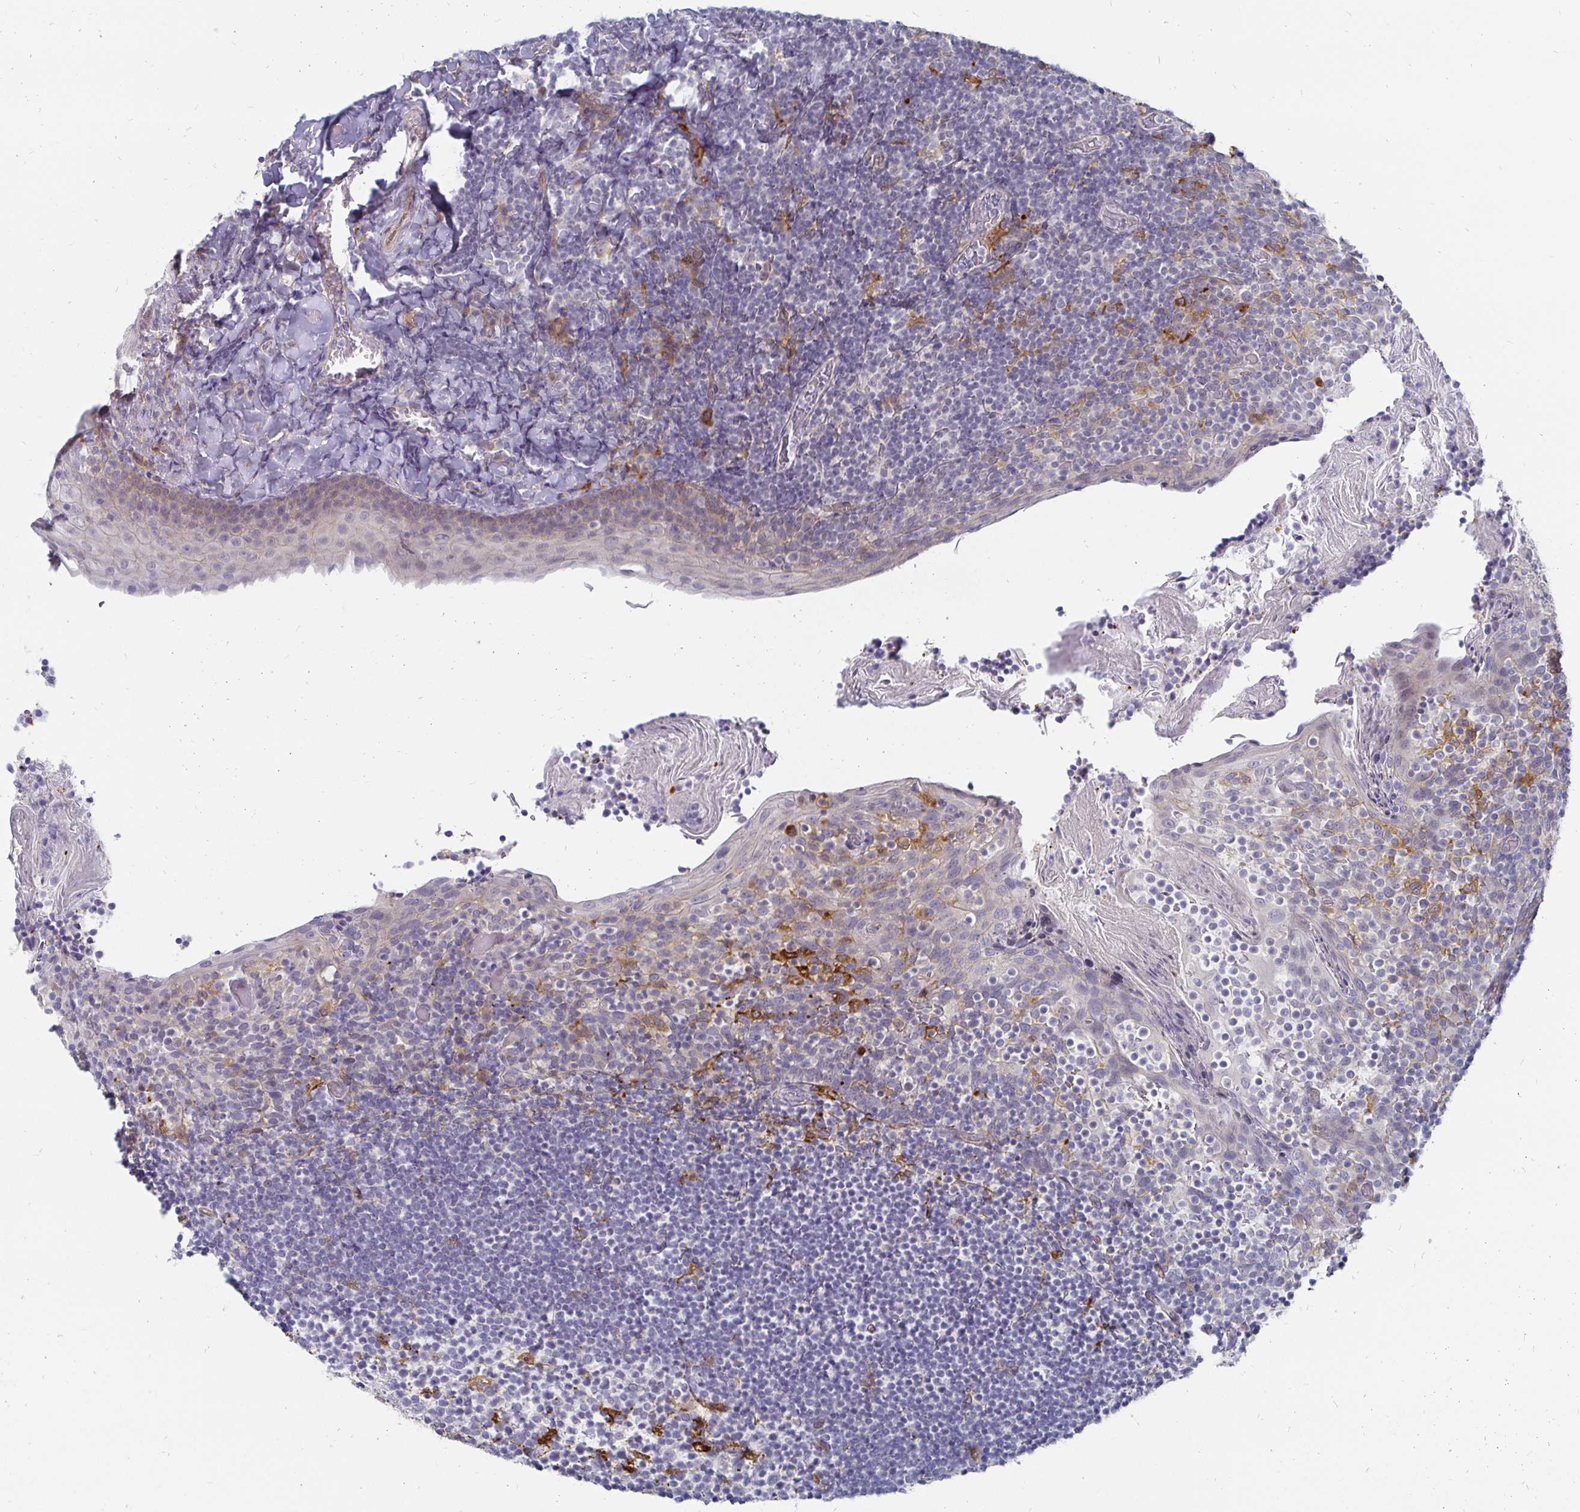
{"staining": {"intensity": "strong", "quantity": "<25%", "location": "cytoplasmic/membranous"}, "tissue": "tonsil", "cell_type": "Germinal center cells", "image_type": "normal", "snomed": [{"axis": "morphology", "description": "Normal tissue, NOS"}, {"axis": "topography", "description": "Tonsil"}], "caption": "Tonsil was stained to show a protein in brown. There is medium levels of strong cytoplasmic/membranous expression in approximately <25% of germinal center cells. Using DAB (3,3'-diaminobenzidine) (brown) and hematoxylin (blue) stains, captured at high magnification using brightfield microscopy.", "gene": "CCDC85A", "patient": {"sex": "female", "age": 10}}